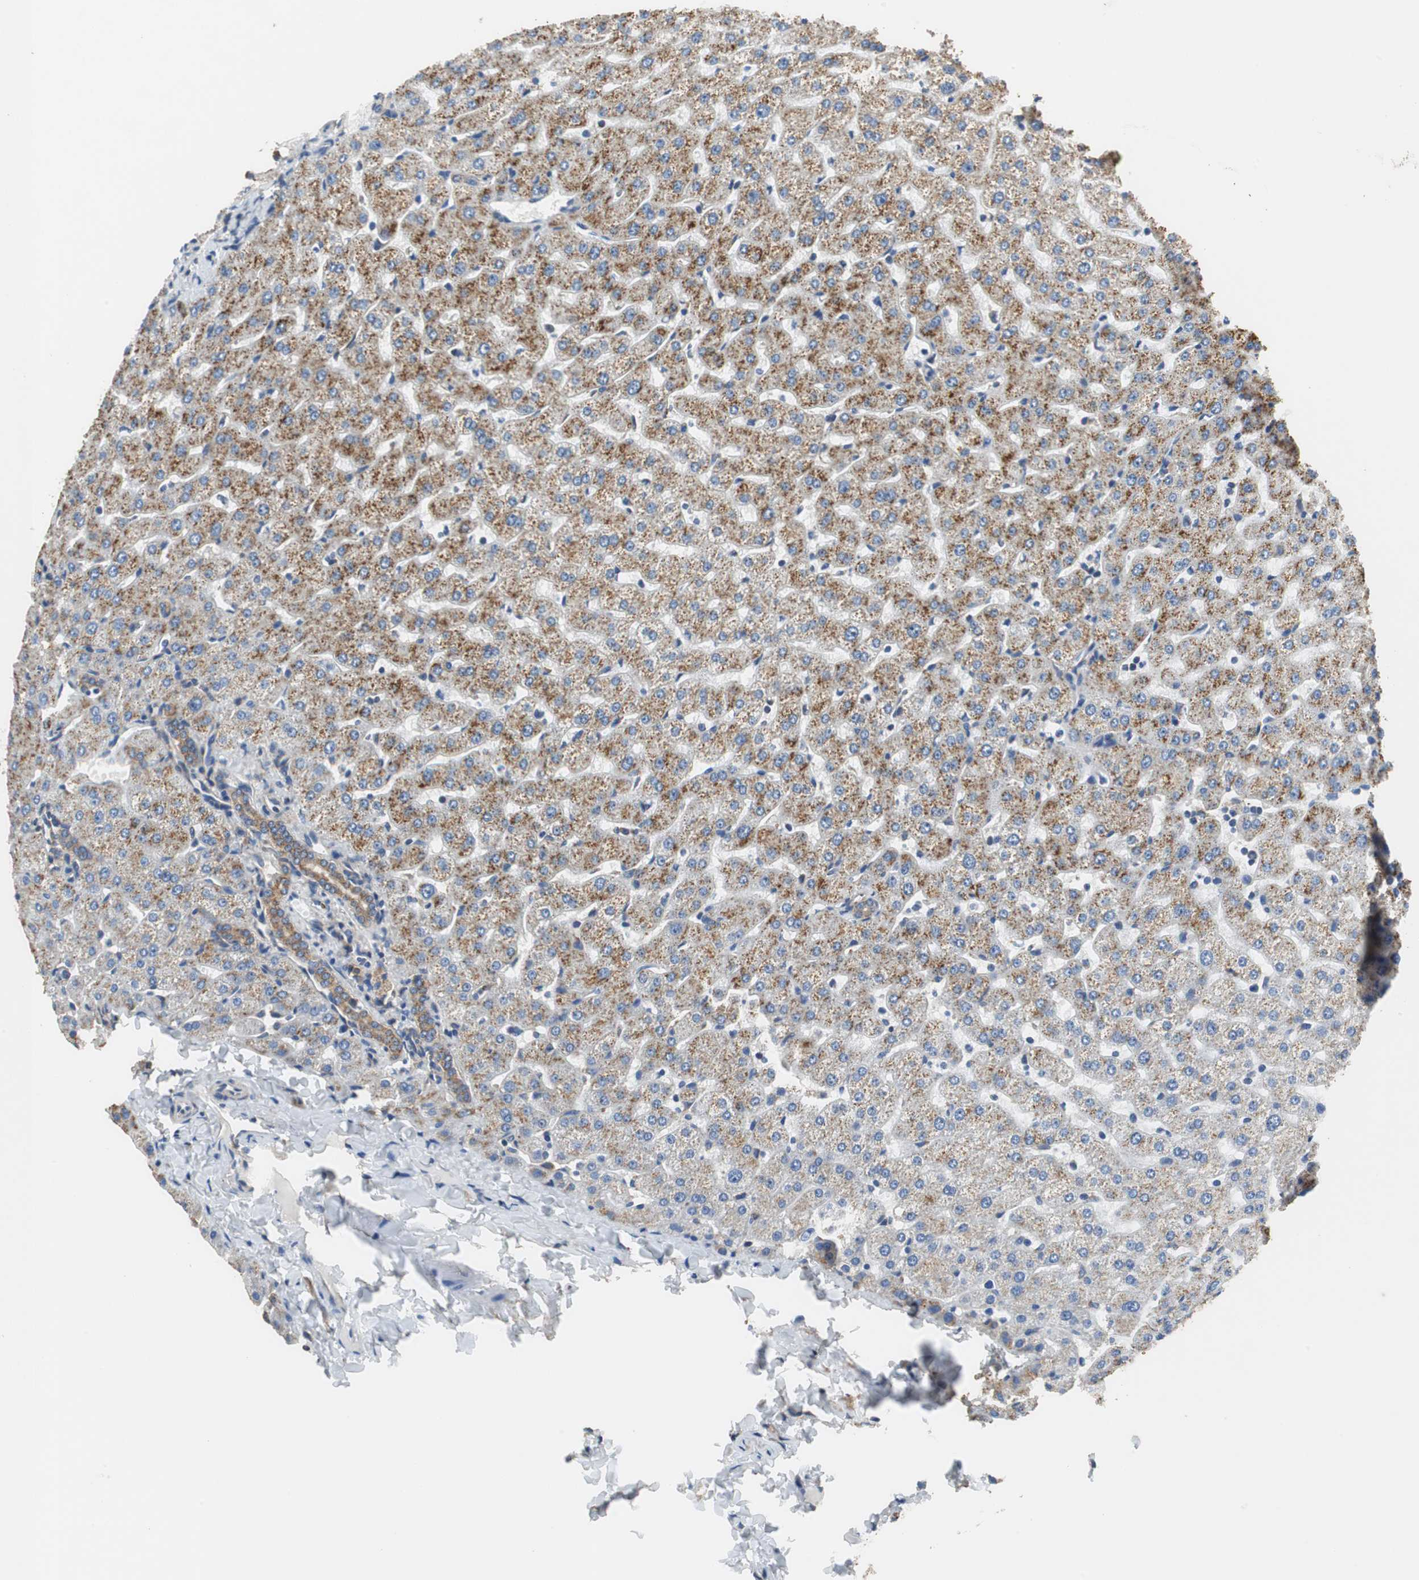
{"staining": {"intensity": "moderate", "quantity": ">75%", "location": "cytoplasmic/membranous"}, "tissue": "liver", "cell_type": "Cholangiocytes", "image_type": "normal", "snomed": [{"axis": "morphology", "description": "Normal tissue, NOS"}, {"axis": "morphology", "description": "Fibrosis, NOS"}, {"axis": "topography", "description": "Liver"}], "caption": "Protein staining by immunohistochemistry demonstrates moderate cytoplasmic/membranous expression in approximately >75% of cholangiocytes in unremarkable liver.", "gene": "GSTK1", "patient": {"sex": "female", "age": 29}}